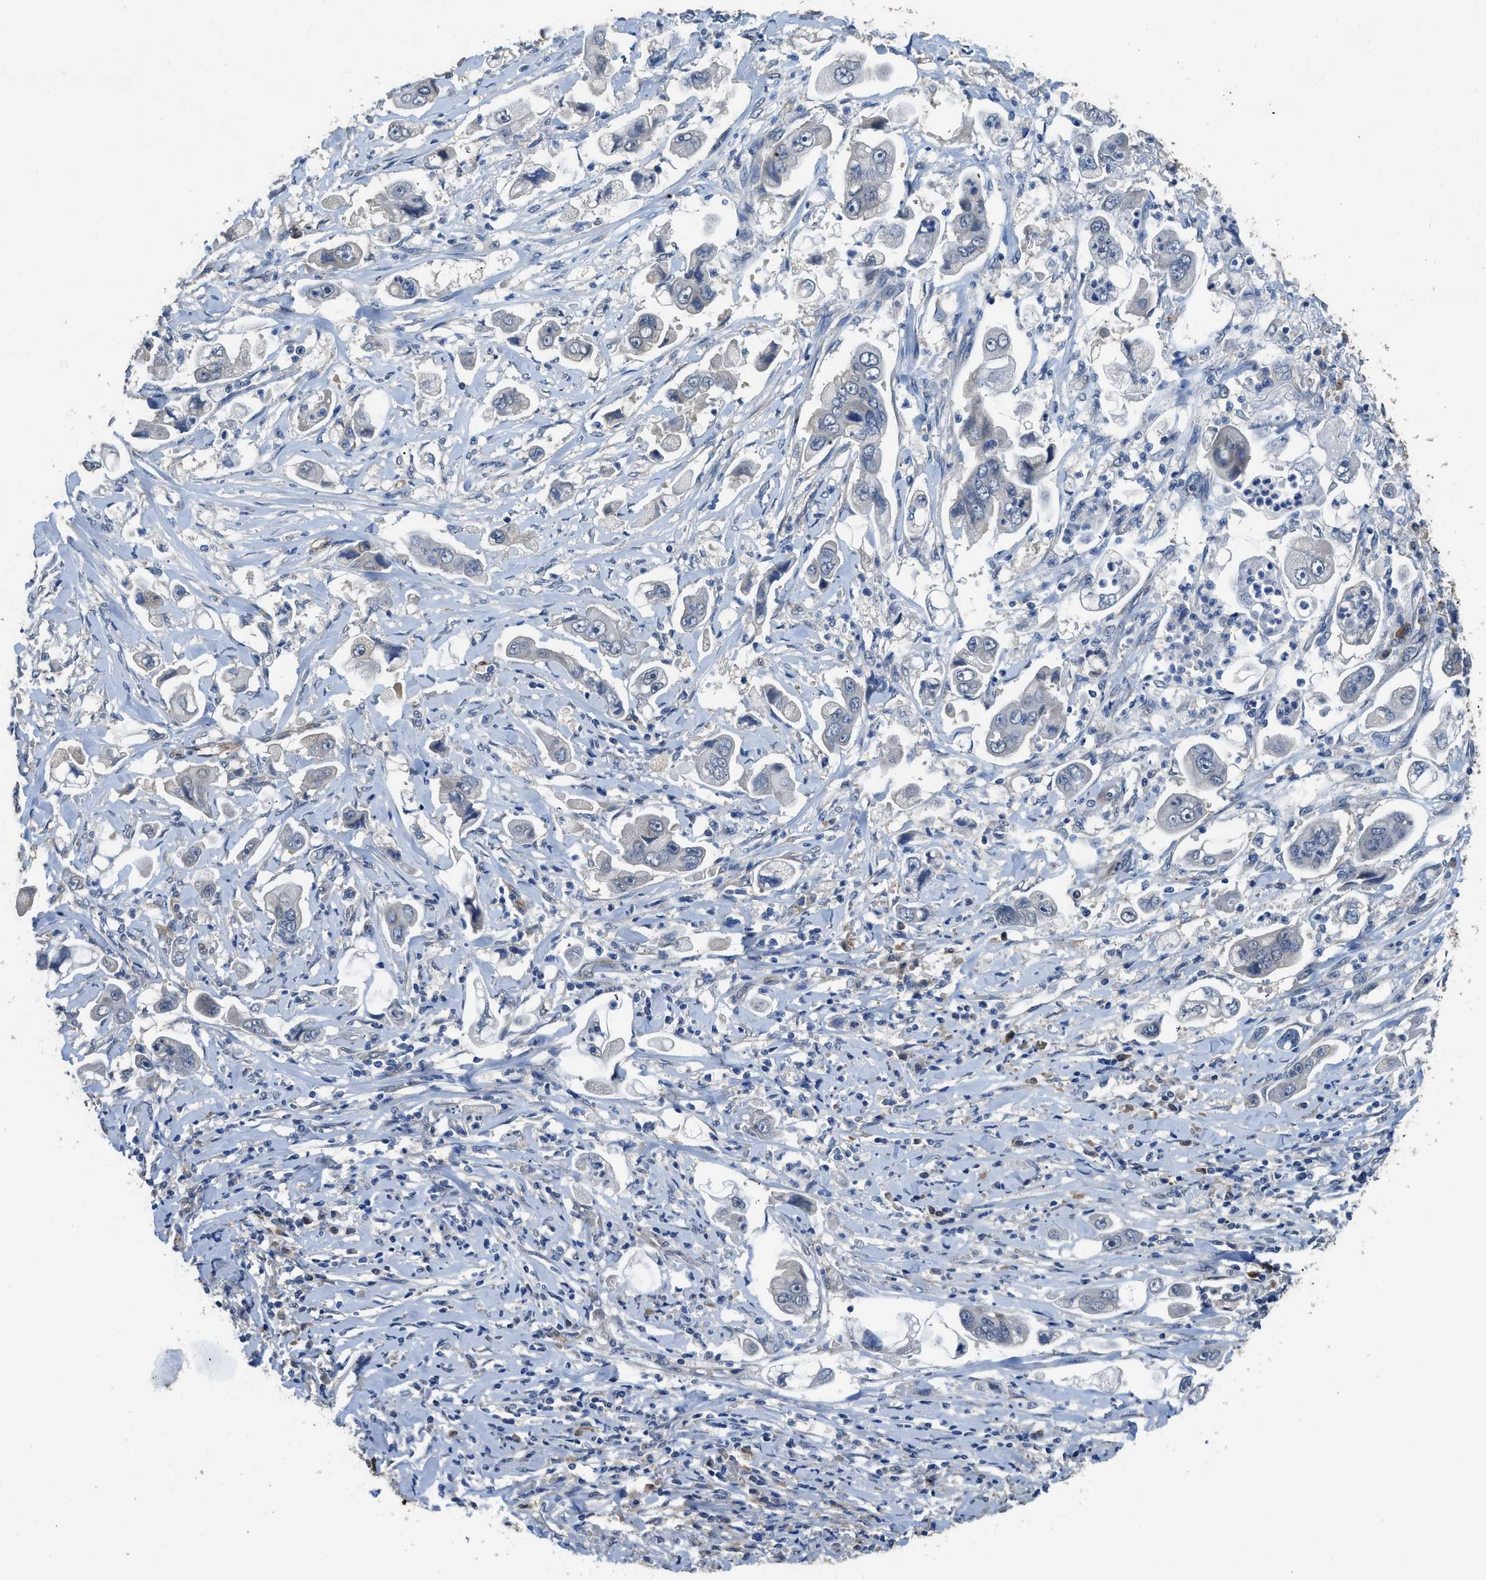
{"staining": {"intensity": "negative", "quantity": "none", "location": "none"}, "tissue": "stomach cancer", "cell_type": "Tumor cells", "image_type": "cancer", "snomed": [{"axis": "morphology", "description": "Adenocarcinoma, NOS"}, {"axis": "topography", "description": "Stomach"}], "caption": "Tumor cells show no significant protein positivity in stomach adenocarcinoma. (Stains: DAB immunohistochemistry with hematoxylin counter stain, Microscopy: brightfield microscopy at high magnification).", "gene": "SYNM", "patient": {"sex": "male", "age": 62}}